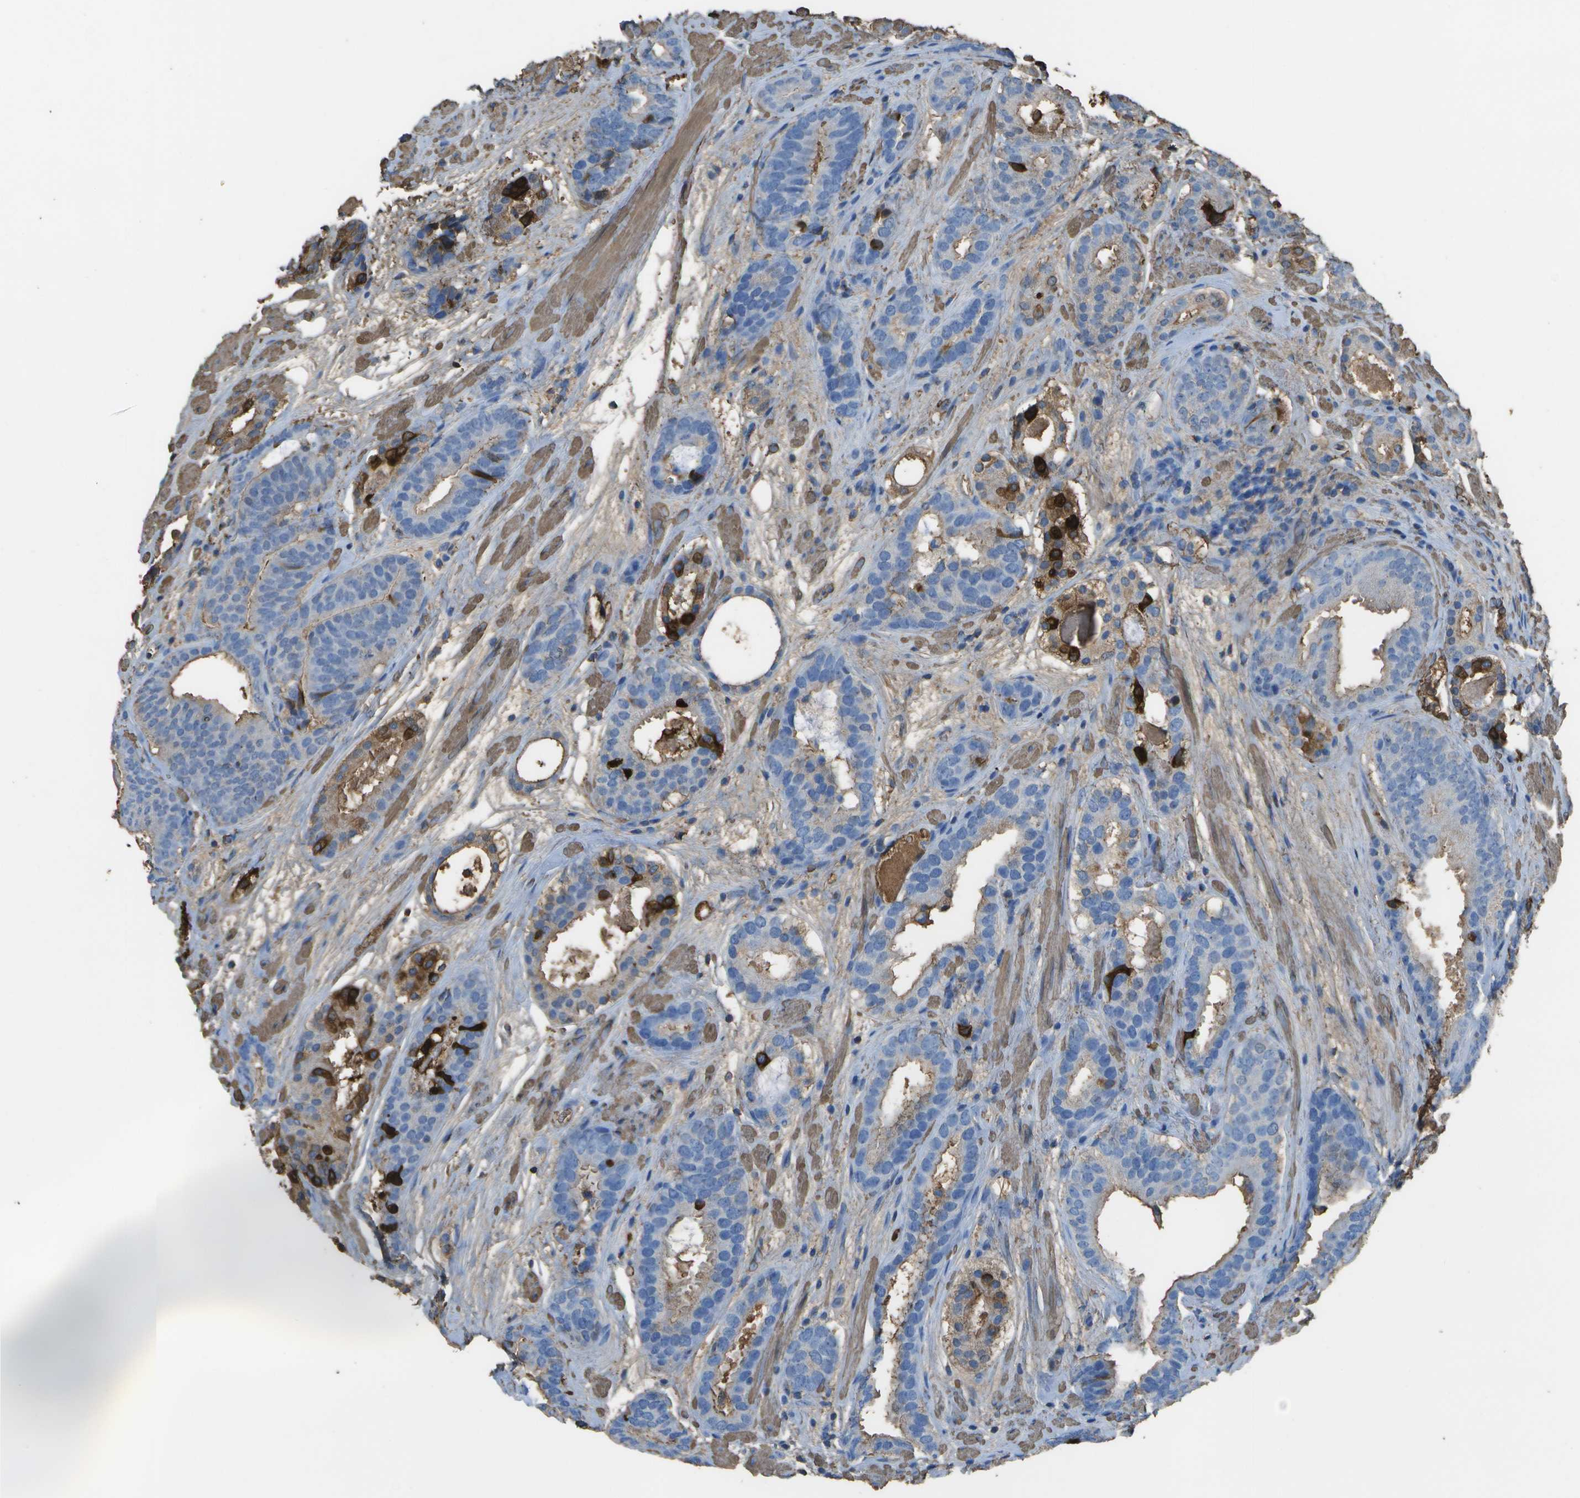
{"staining": {"intensity": "strong", "quantity": "<25%", "location": "cytoplasmic/membranous"}, "tissue": "prostate cancer", "cell_type": "Tumor cells", "image_type": "cancer", "snomed": [{"axis": "morphology", "description": "Adenocarcinoma, Low grade"}, {"axis": "topography", "description": "Prostate"}], "caption": "Adenocarcinoma (low-grade) (prostate) stained with a brown dye reveals strong cytoplasmic/membranous positive expression in about <25% of tumor cells.", "gene": "CYP4F11", "patient": {"sex": "male", "age": 69}}